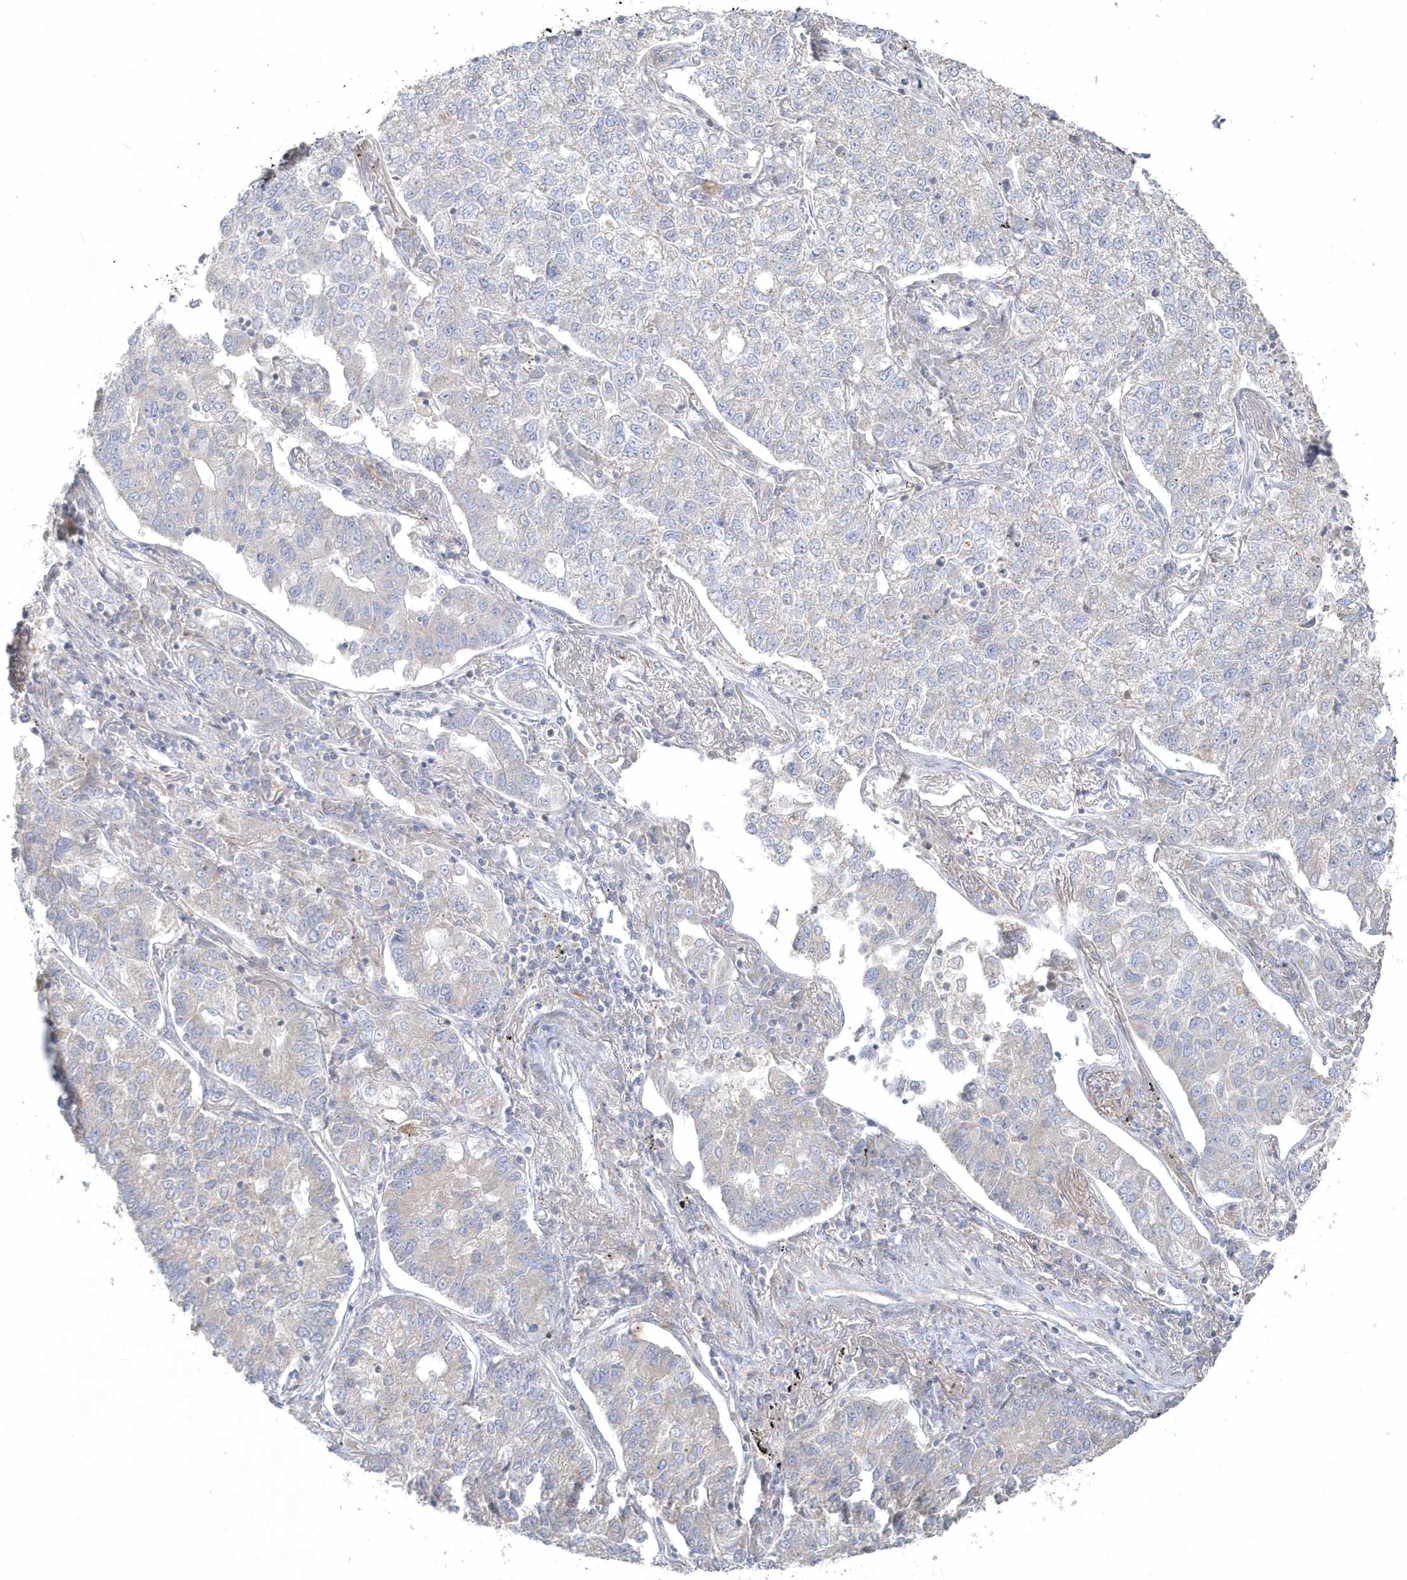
{"staining": {"intensity": "negative", "quantity": "none", "location": "none"}, "tissue": "lung cancer", "cell_type": "Tumor cells", "image_type": "cancer", "snomed": [{"axis": "morphology", "description": "Adenocarcinoma, NOS"}, {"axis": "topography", "description": "Lung"}], "caption": "Human adenocarcinoma (lung) stained for a protein using immunohistochemistry exhibits no expression in tumor cells.", "gene": "BLTP3A", "patient": {"sex": "male", "age": 49}}